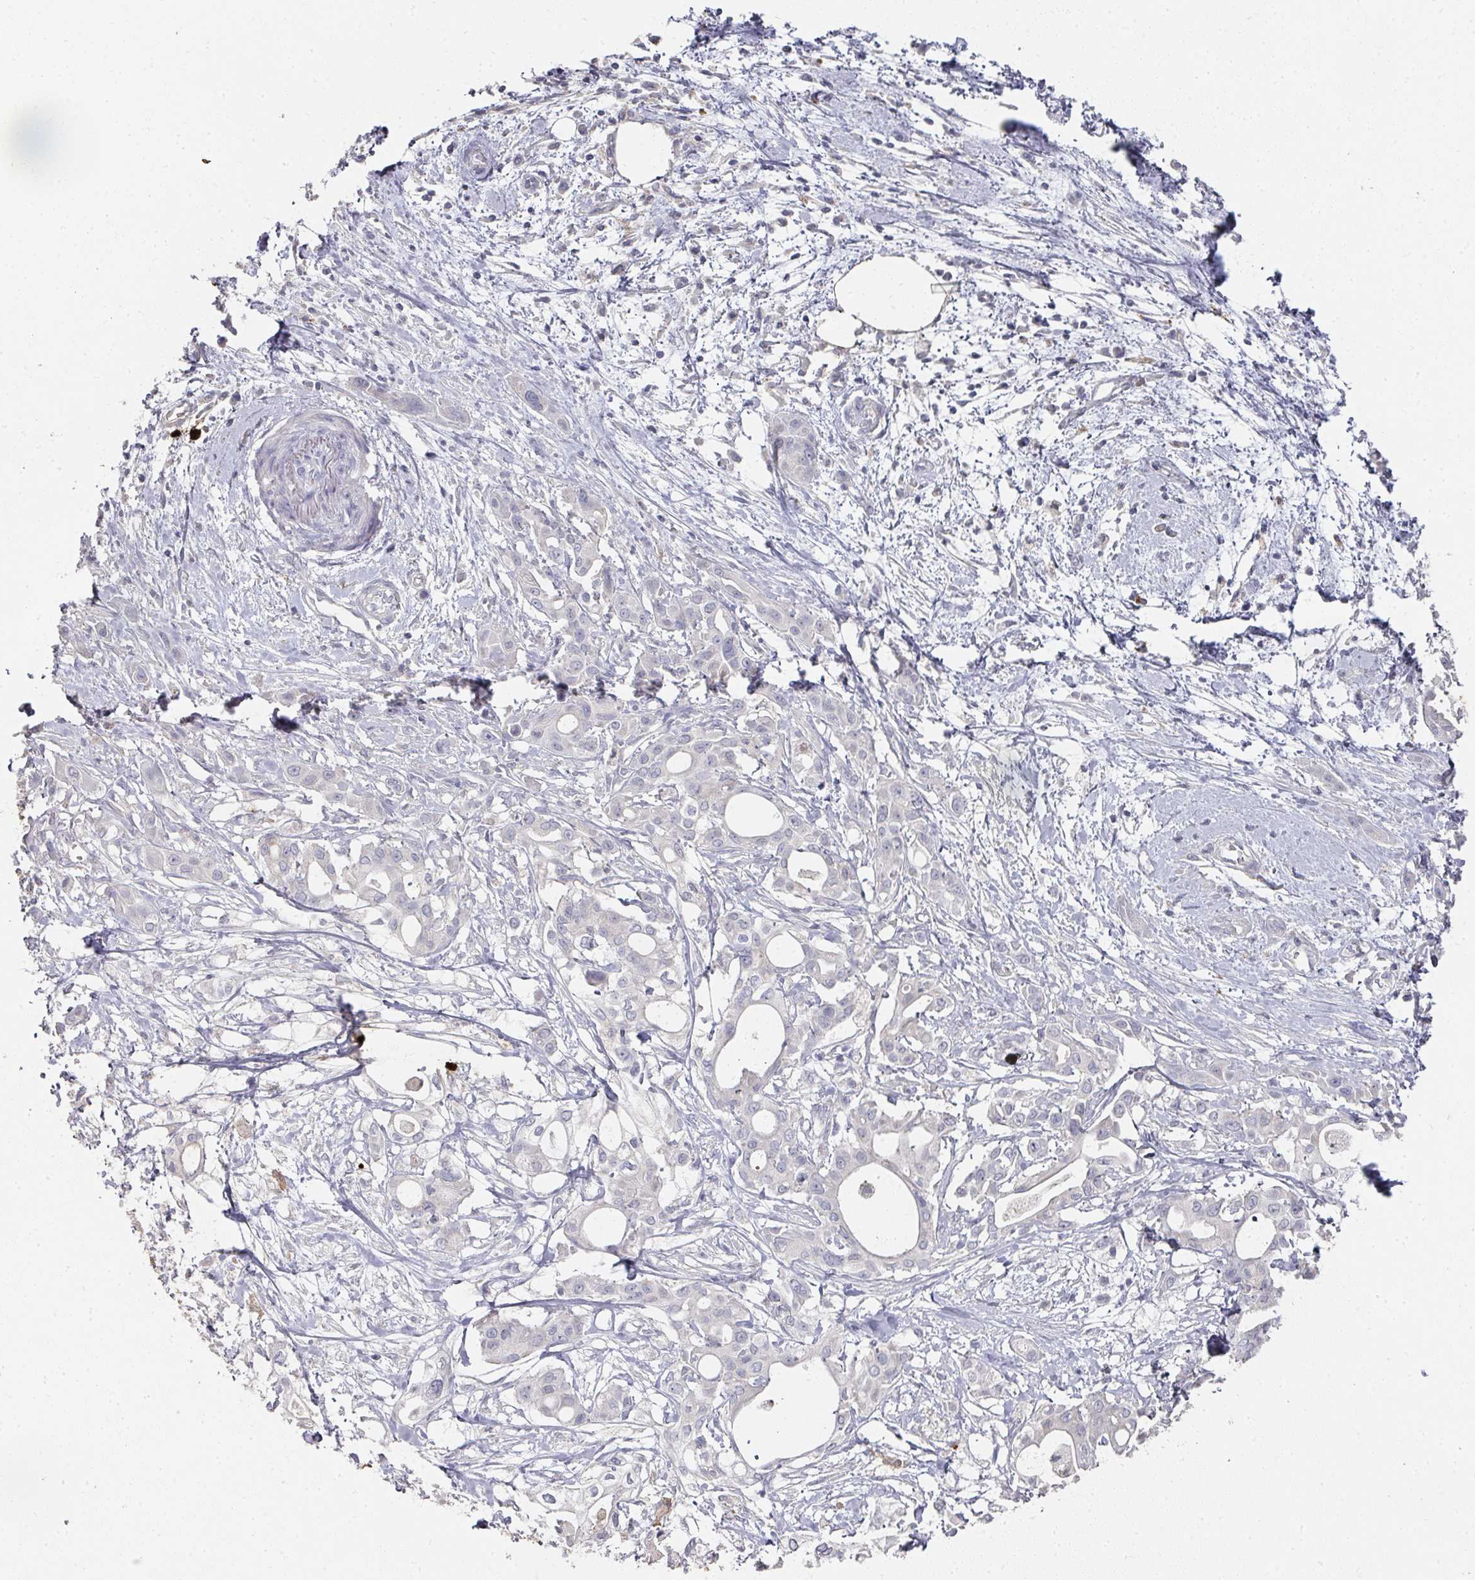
{"staining": {"intensity": "negative", "quantity": "none", "location": "none"}, "tissue": "pancreatic cancer", "cell_type": "Tumor cells", "image_type": "cancer", "snomed": [{"axis": "morphology", "description": "Adenocarcinoma, NOS"}, {"axis": "topography", "description": "Pancreas"}], "caption": "This is an IHC image of adenocarcinoma (pancreatic). There is no staining in tumor cells.", "gene": "CAMP", "patient": {"sex": "female", "age": 68}}